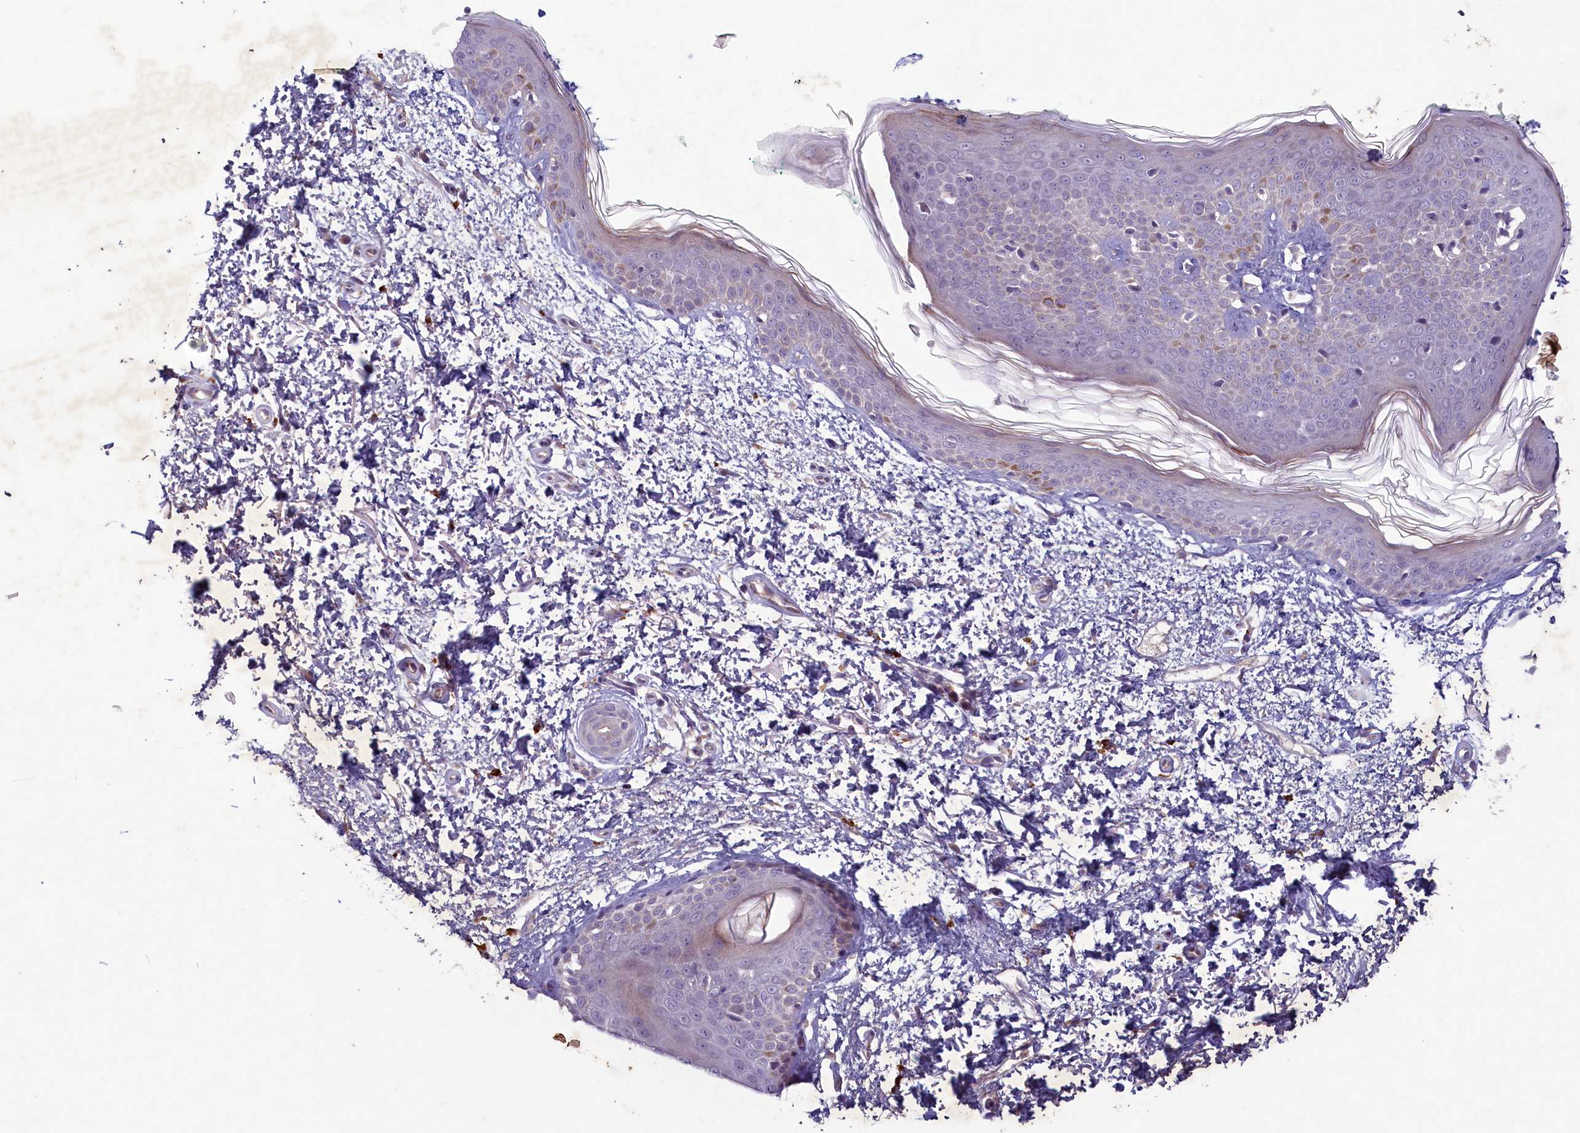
{"staining": {"intensity": "negative", "quantity": "none", "location": "none"}, "tissue": "skin", "cell_type": "Fibroblasts", "image_type": "normal", "snomed": [{"axis": "morphology", "description": "Normal tissue, NOS"}, {"axis": "topography", "description": "Skin"}], "caption": "Fibroblasts show no significant protein expression in benign skin. (DAB IHC with hematoxylin counter stain).", "gene": "PLEKHG6", "patient": {"sex": "male", "age": 66}}